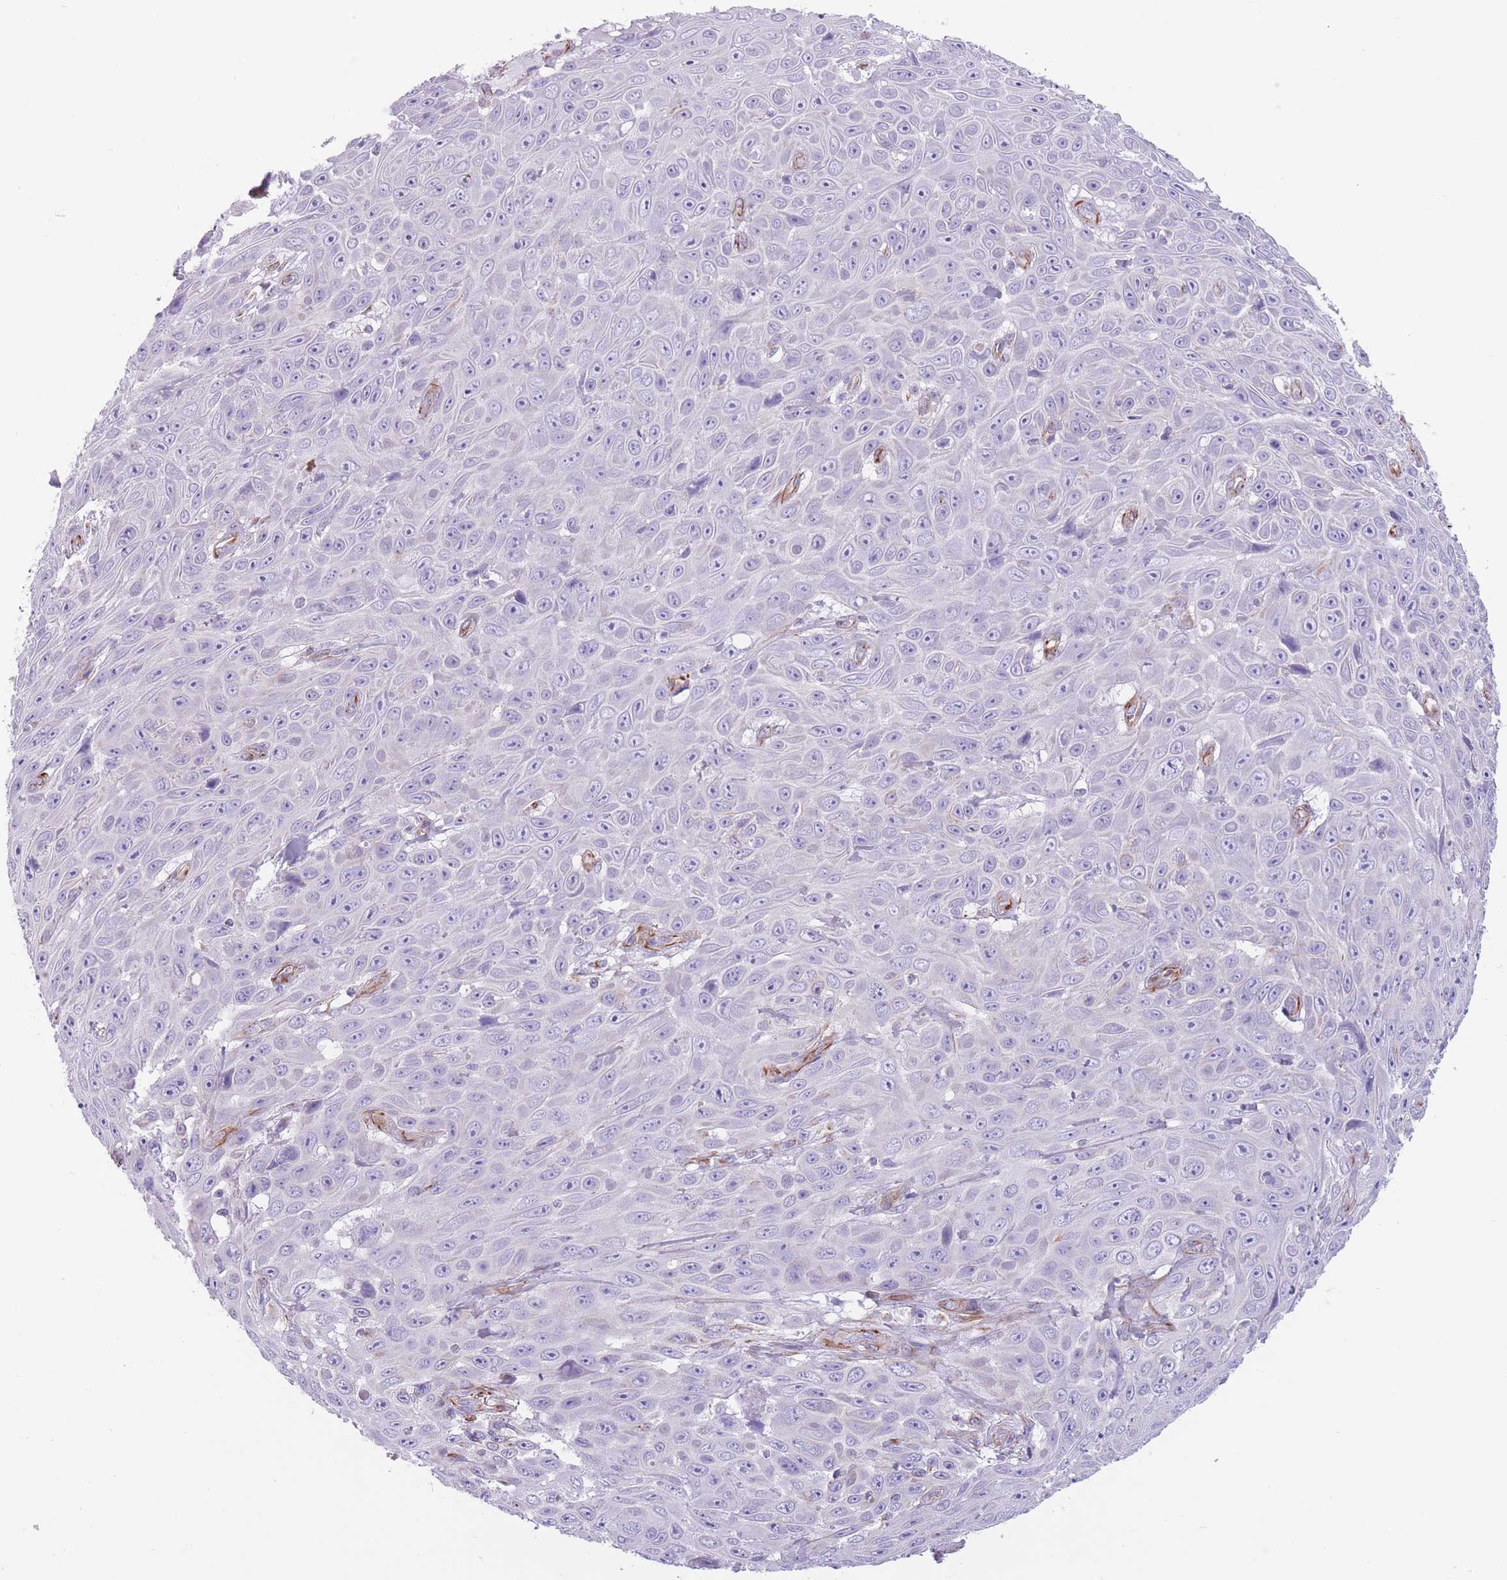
{"staining": {"intensity": "negative", "quantity": "none", "location": "none"}, "tissue": "skin cancer", "cell_type": "Tumor cells", "image_type": "cancer", "snomed": [{"axis": "morphology", "description": "Squamous cell carcinoma, NOS"}, {"axis": "topography", "description": "Skin"}], "caption": "Protein analysis of skin squamous cell carcinoma exhibits no significant positivity in tumor cells.", "gene": "PTCD1", "patient": {"sex": "male", "age": 82}}